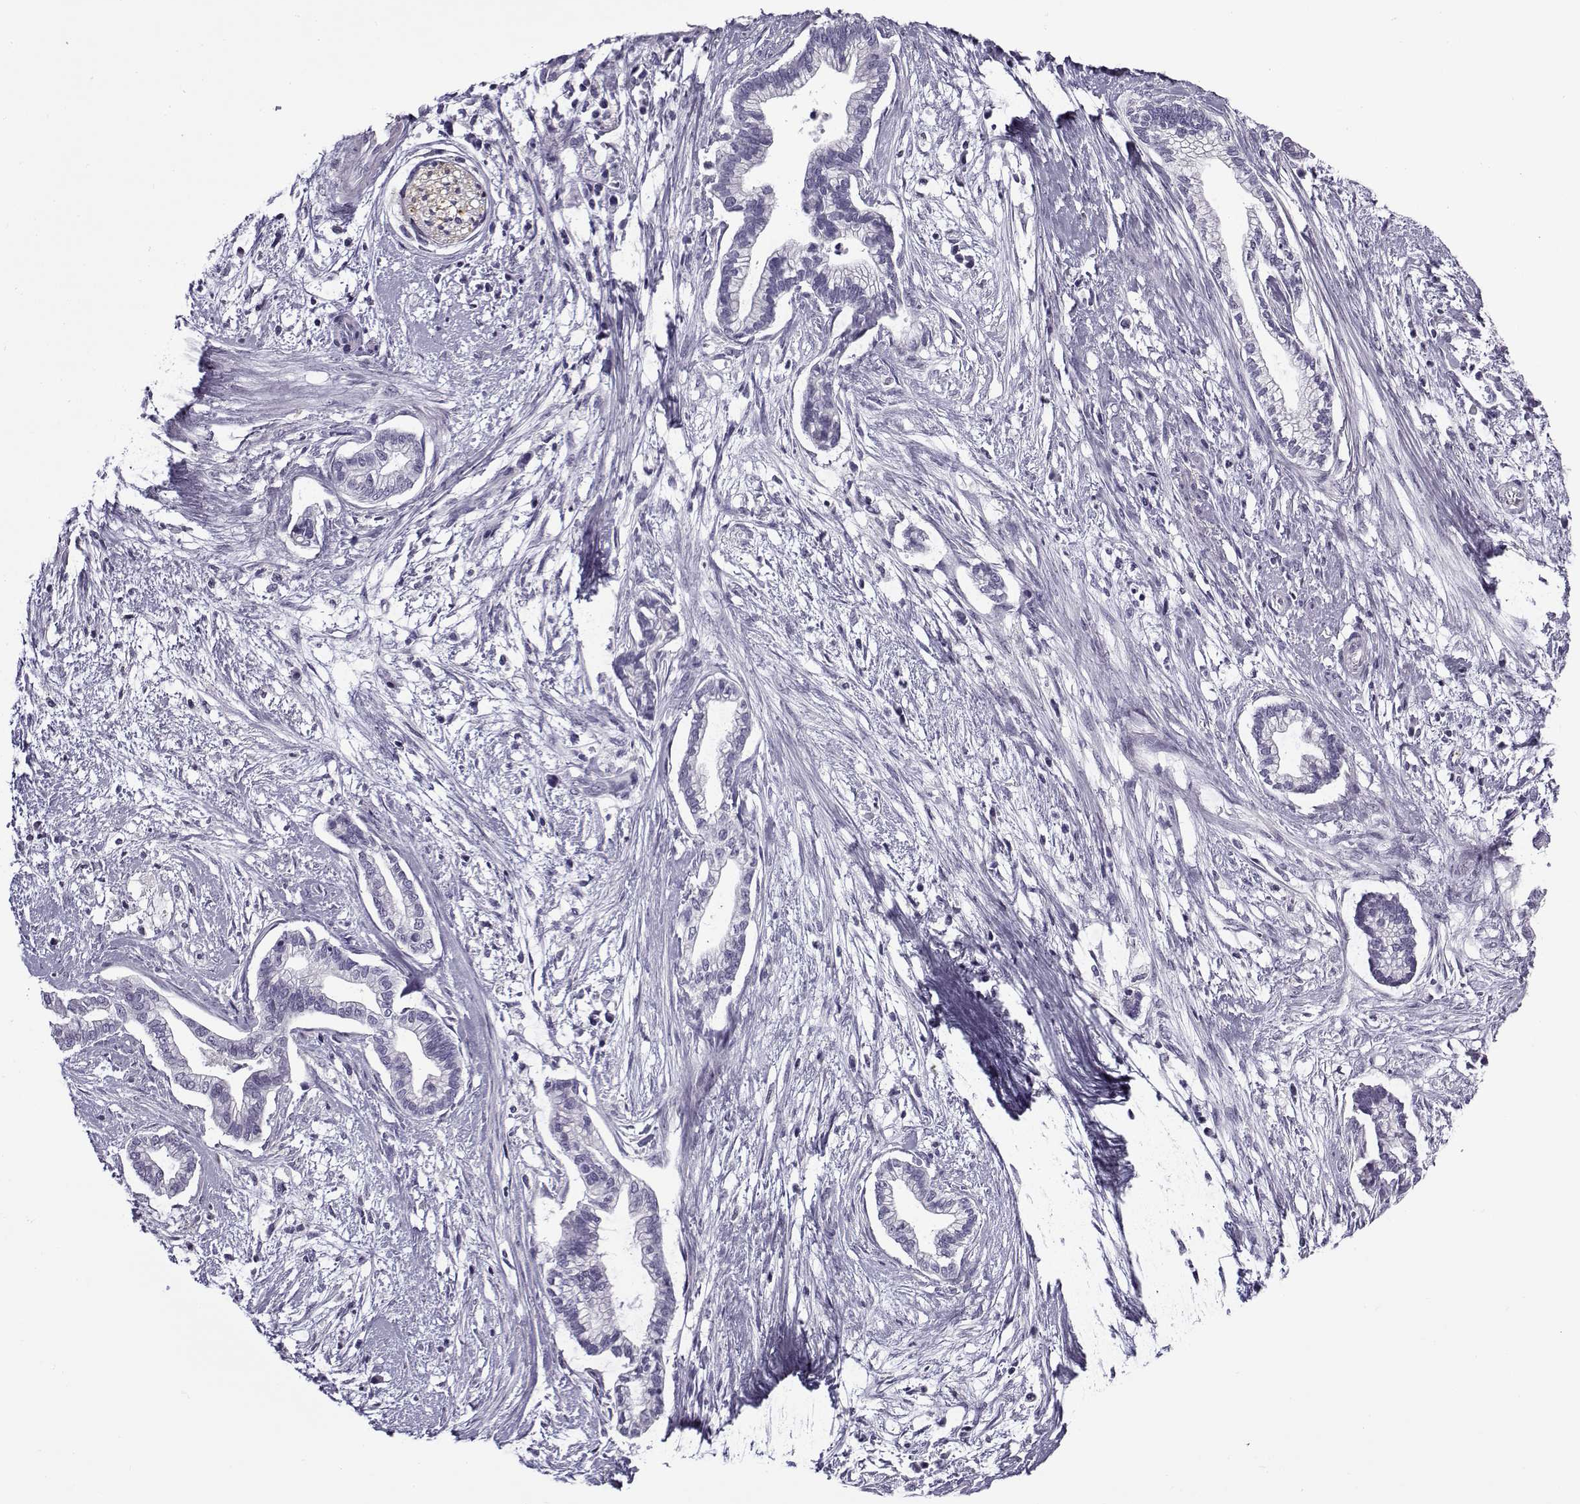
{"staining": {"intensity": "negative", "quantity": "none", "location": "none"}, "tissue": "cervical cancer", "cell_type": "Tumor cells", "image_type": "cancer", "snomed": [{"axis": "morphology", "description": "Adenocarcinoma, NOS"}, {"axis": "topography", "description": "Cervix"}], "caption": "The IHC histopathology image has no significant expression in tumor cells of adenocarcinoma (cervical) tissue.", "gene": "SNCA", "patient": {"sex": "female", "age": 62}}